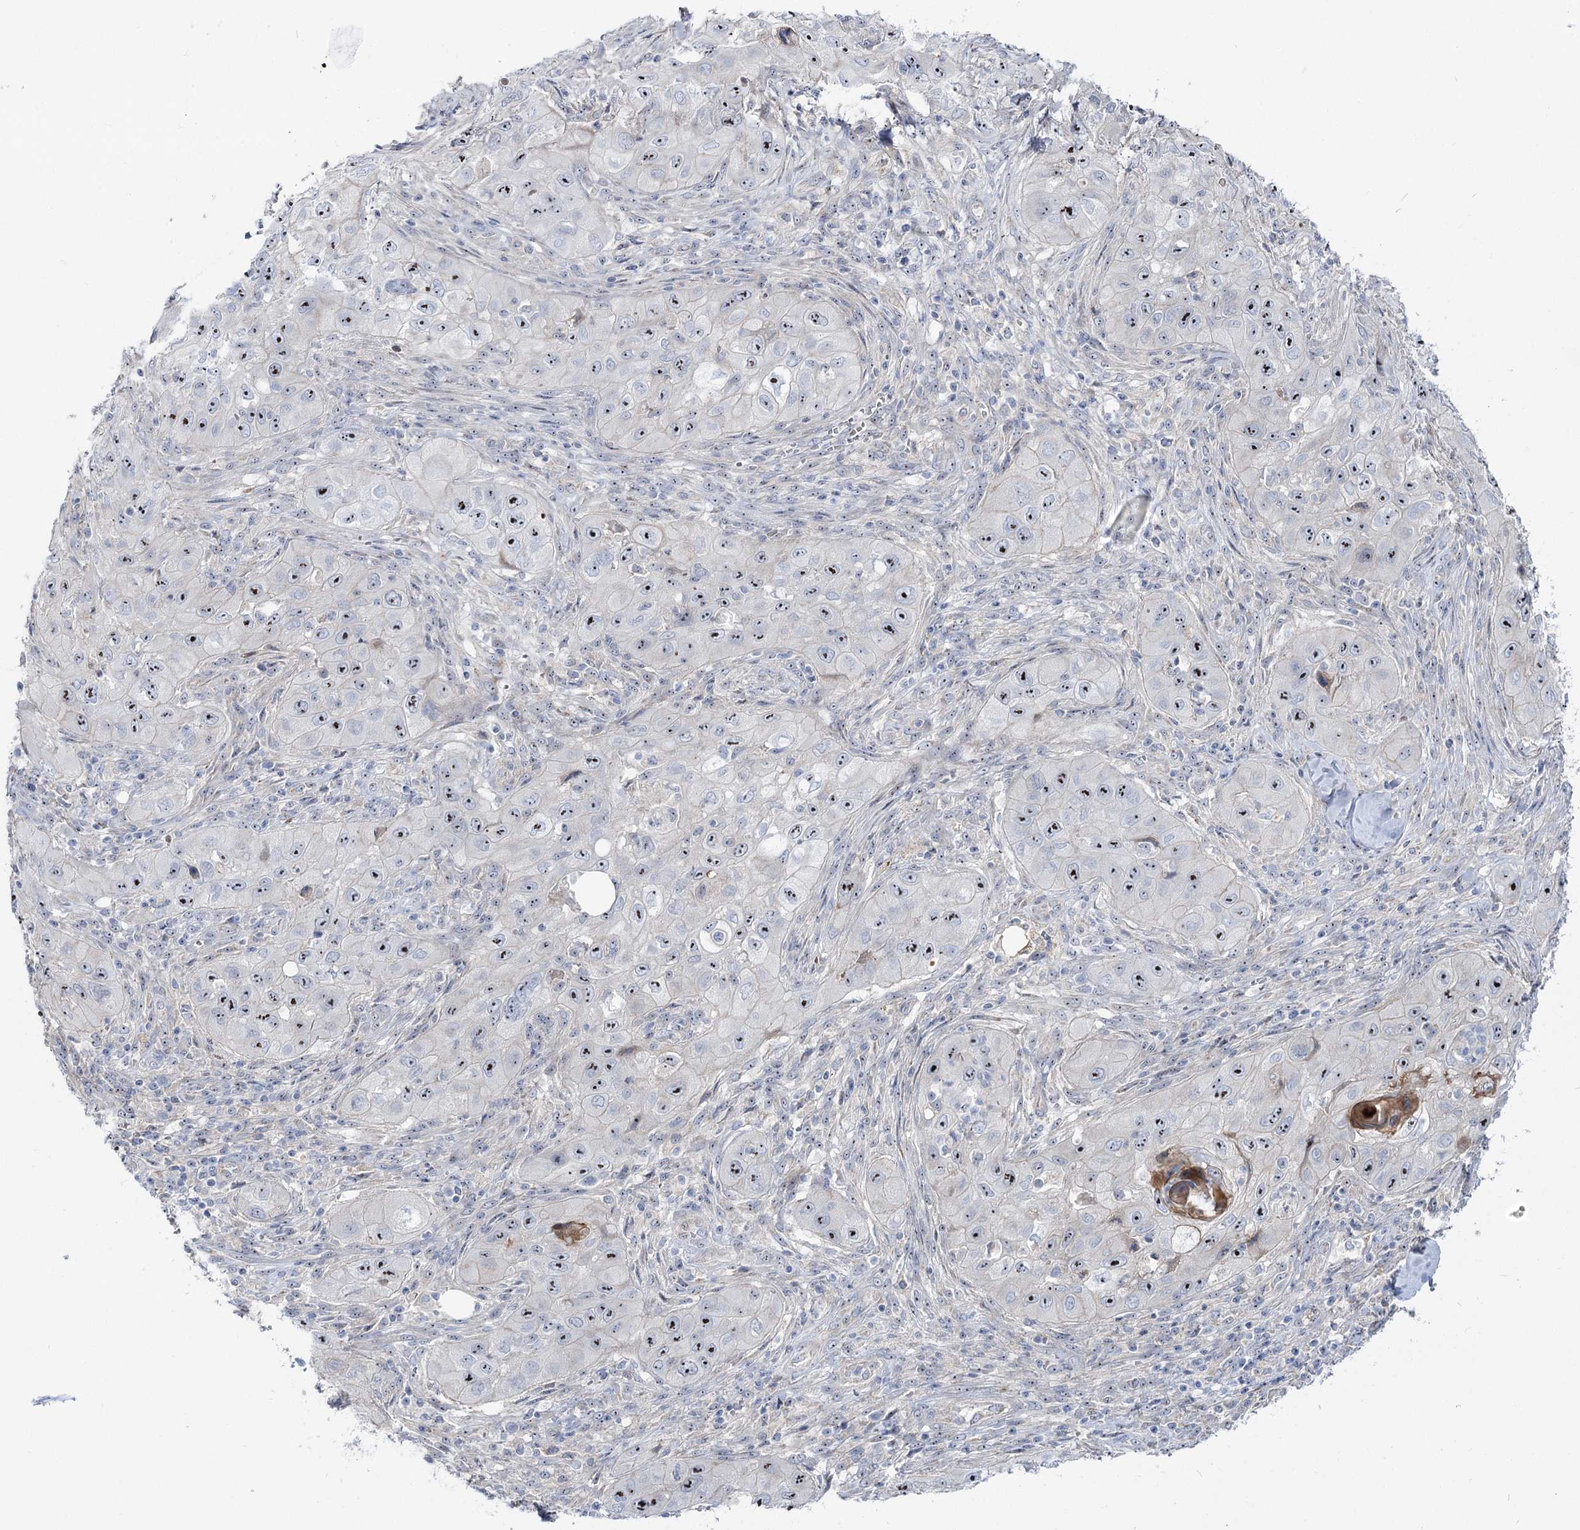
{"staining": {"intensity": "moderate", "quantity": "25%-75%", "location": "nuclear"}, "tissue": "skin cancer", "cell_type": "Tumor cells", "image_type": "cancer", "snomed": [{"axis": "morphology", "description": "Squamous cell carcinoma, NOS"}, {"axis": "topography", "description": "Skin"}, {"axis": "topography", "description": "Subcutis"}], "caption": "A brown stain highlights moderate nuclear expression of a protein in skin cancer (squamous cell carcinoma) tumor cells.", "gene": "SUOX", "patient": {"sex": "male", "age": 73}}